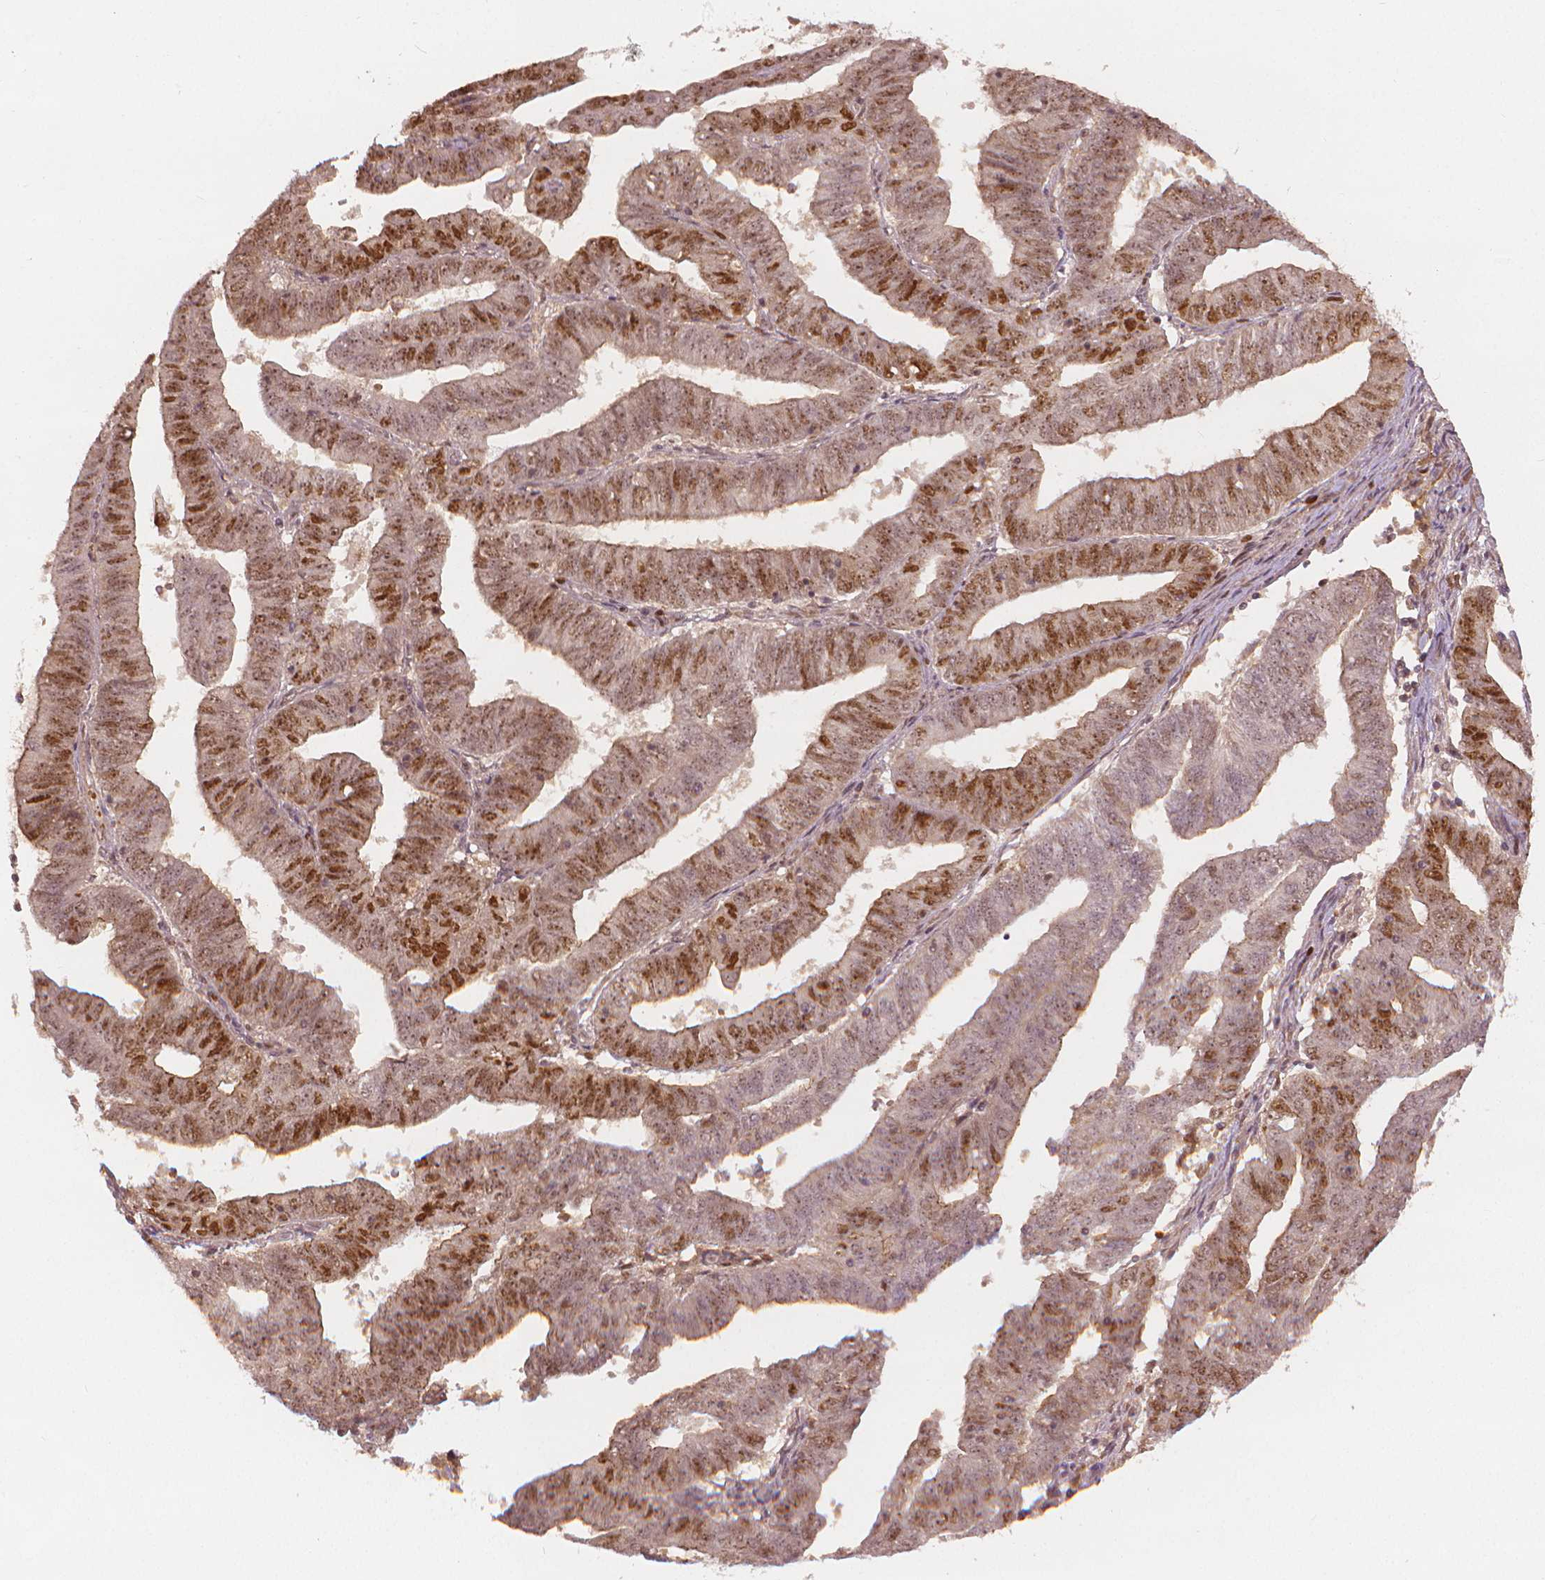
{"staining": {"intensity": "strong", "quantity": "<25%", "location": "nuclear"}, "tissue": "endometrial cancer", "cell_type": "Tumor cells", "image_type": "cancer", "snomed": [{"axis": "morphology", "description": "Adenocarcinoma, NOS"}, {"axis": "topography", "description": "Endometrium"}], "caption": "Strong nuclear staining is present in about <25% of tumor cells in endometrial adenocarcinoma.", "gene": "NSD2", "patient": {"sex": "female", "age": 82}}